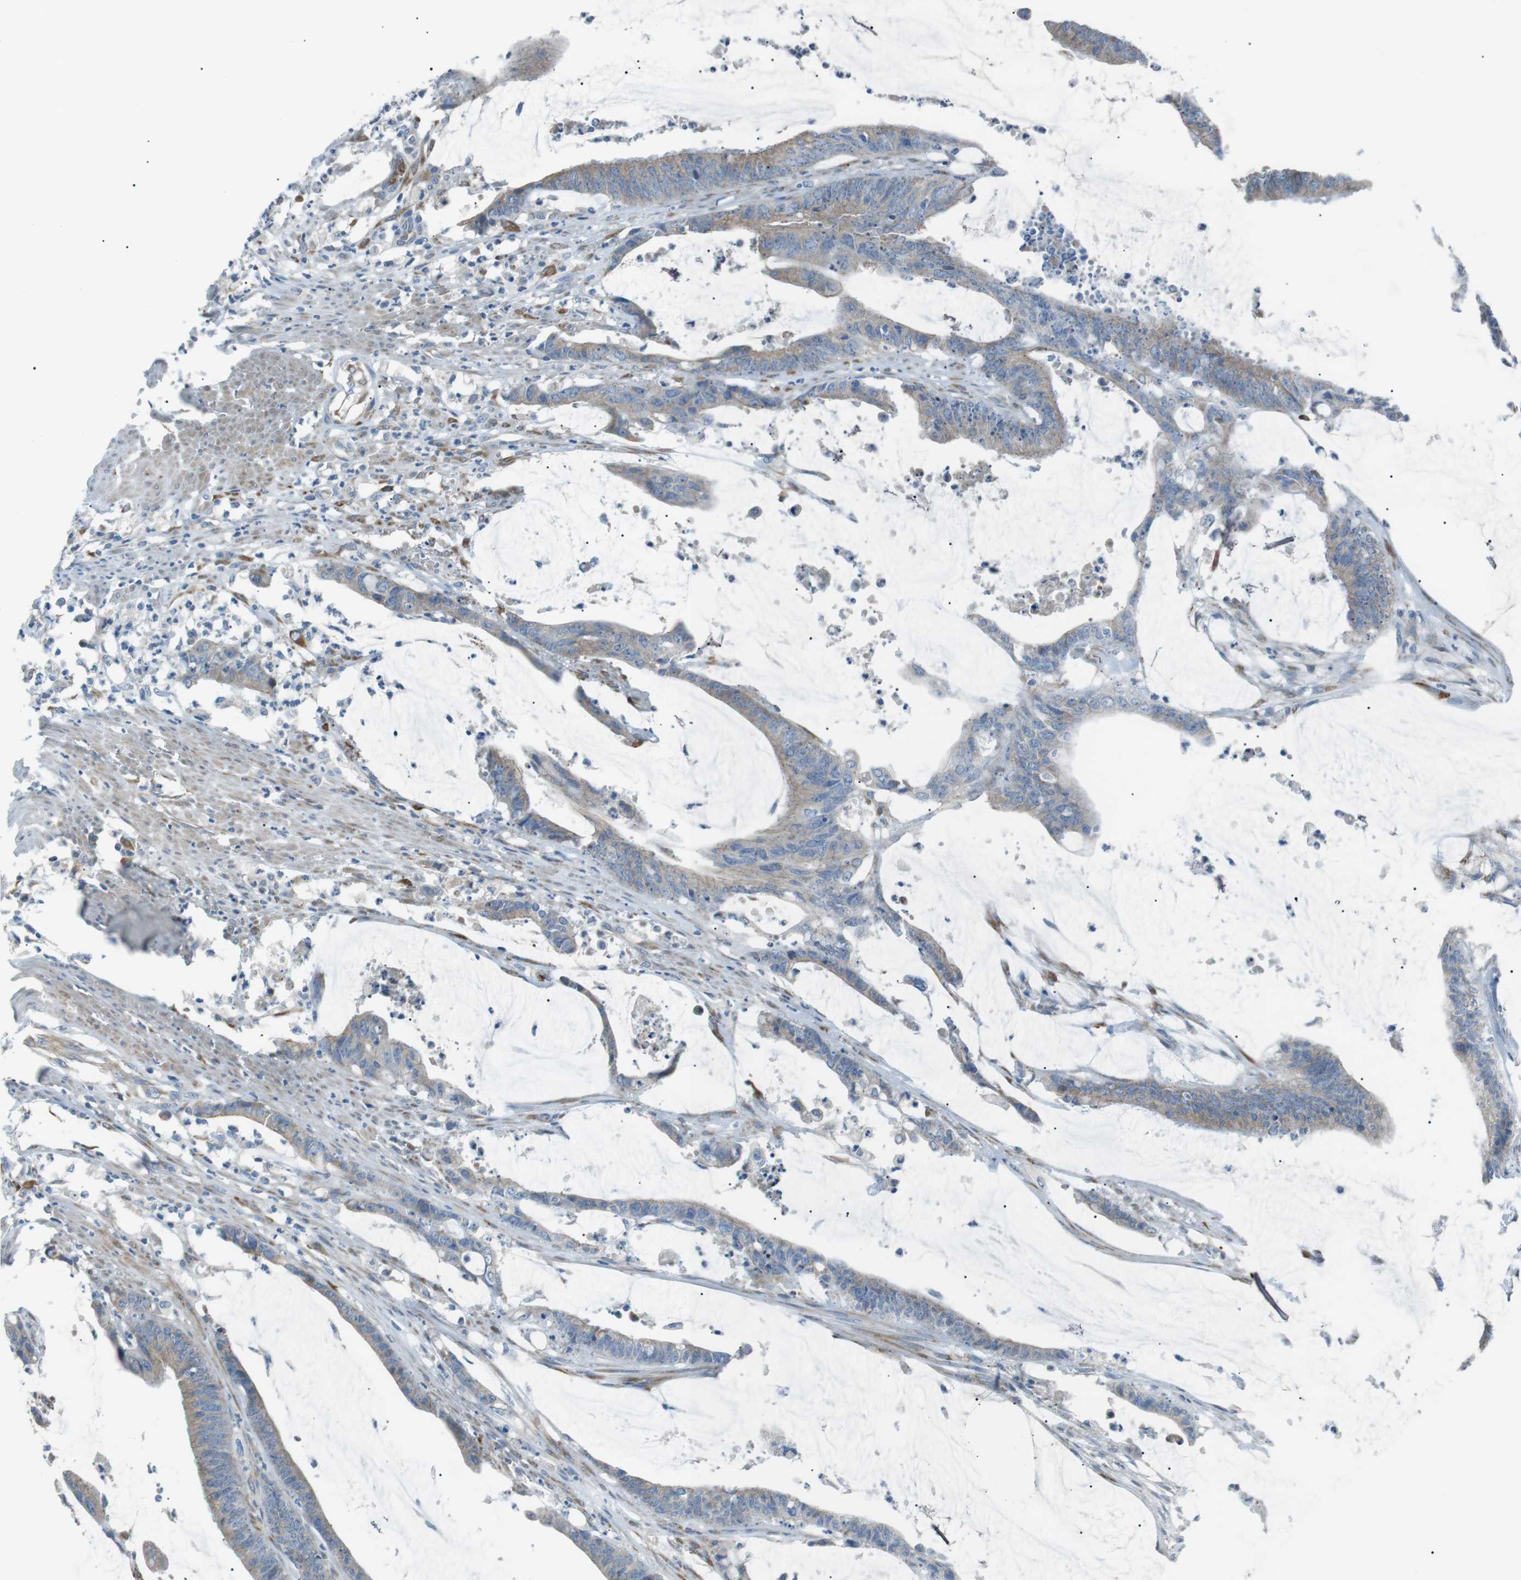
{"staining": {"intensity": "negative", "quantity": "none", "location": "none"}, "tissue": "colorectal cancer", "cell_type": "Tumor cells", "image_type": "cancer", "snomed": [{"axis": "morphology", "description": "Adenocarcinoma, NOS"}, {"axis": "topography", "description": "Rectum"}], "caption": "Human colorectal cancer stained for a protein using immunohistochemistry (IHC) demonstrates no staining in tumor cells.", "gene": "MTARC2", "patient": {"sex": "female", "age": 66}}